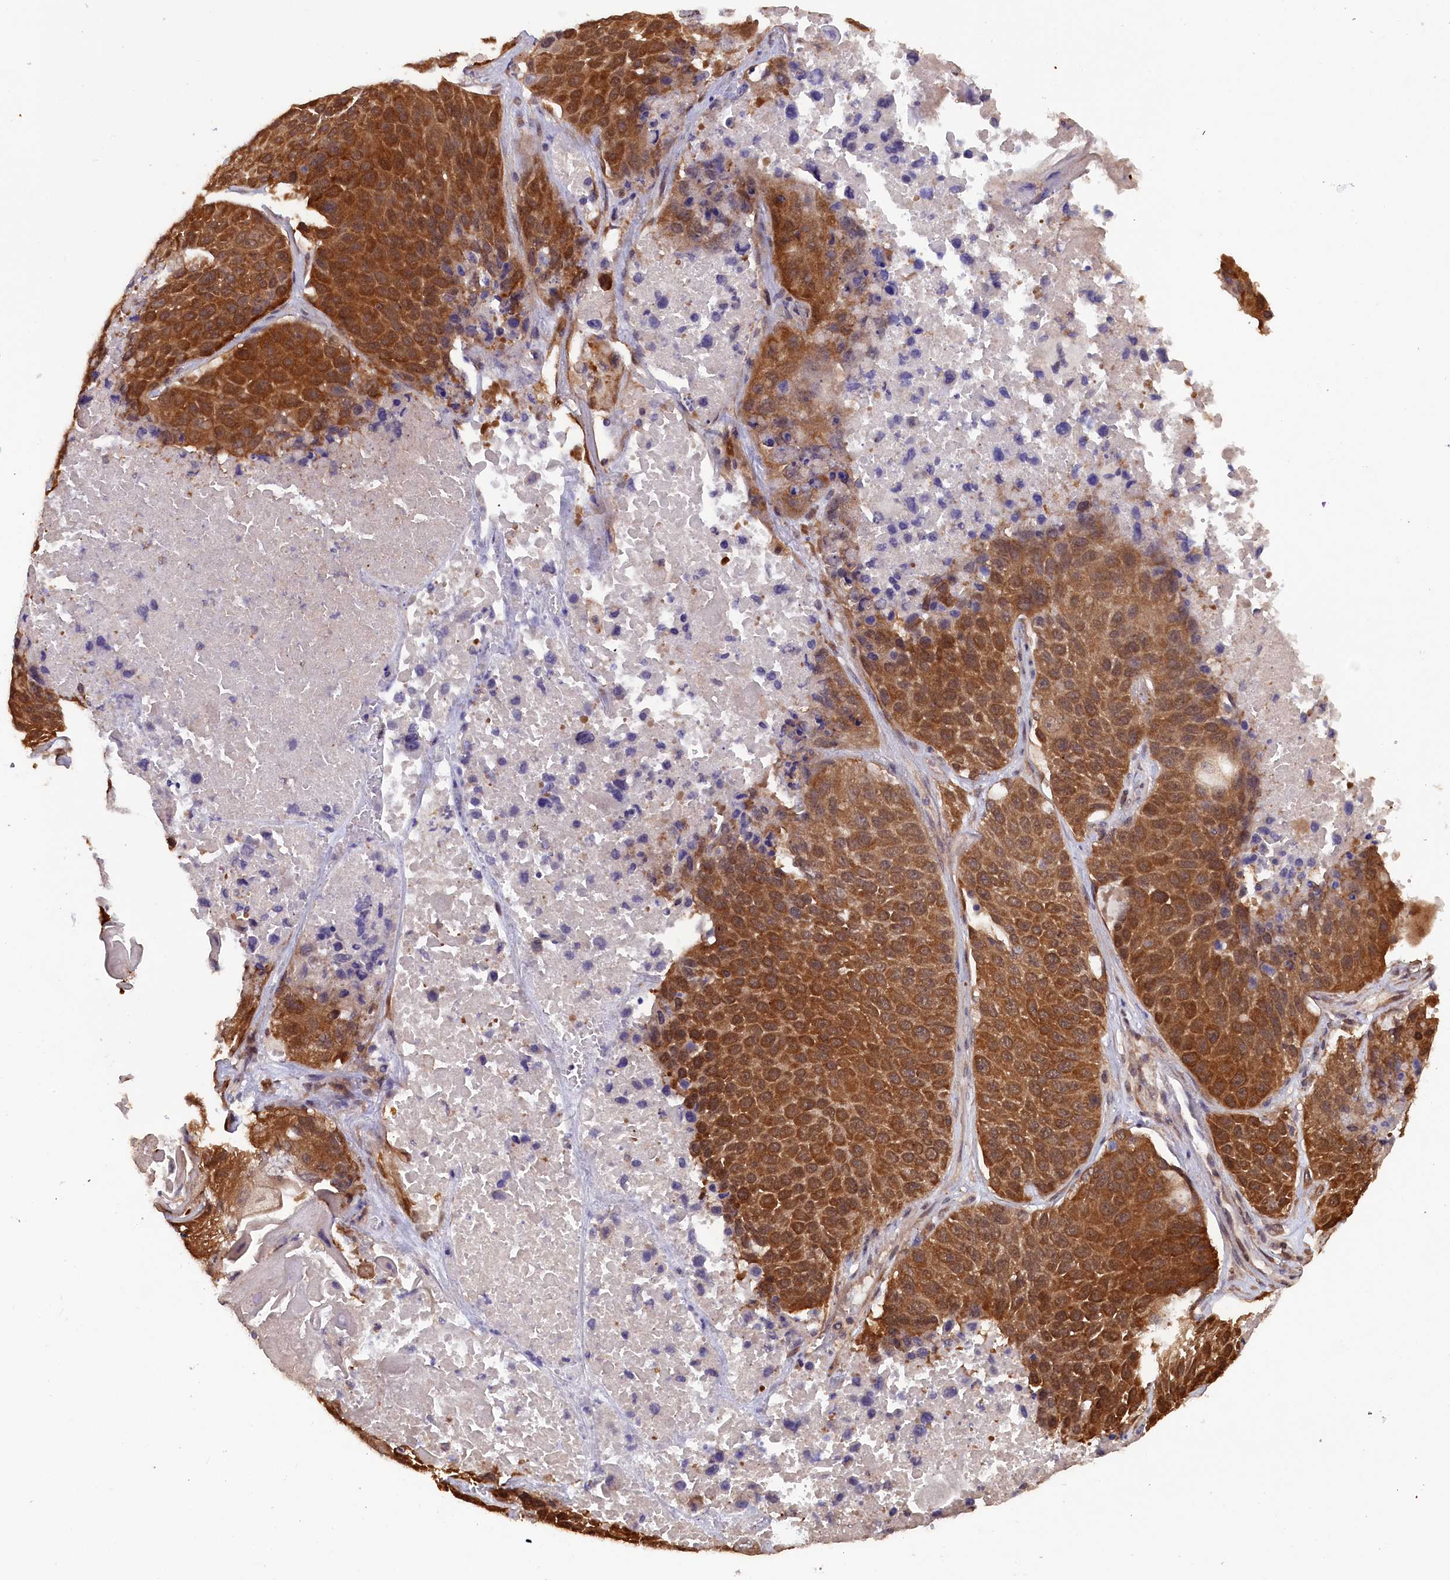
{"staining": {"intensity": "strong", "quantity": ">75%", "location": "cytoplasmic/membranous"}, "tissue": "lung cancer", "cell_type": "Tumor cells", "image_type": "cancer", "snomed": [{"axis": "morphology", "description": "Squamous cell carcinoma, NOS"}, {"axis": "topography", "description": "Lung"}], "caption": "There is high levels of strong cytoplasmic/membranous staining in tumor cells of squamous cell carcinoma (lung), as demonstrated by immunohistochemical staining (brown color).", "gene": "JPT2", "patient": {"sex": "male", "age": 61}}